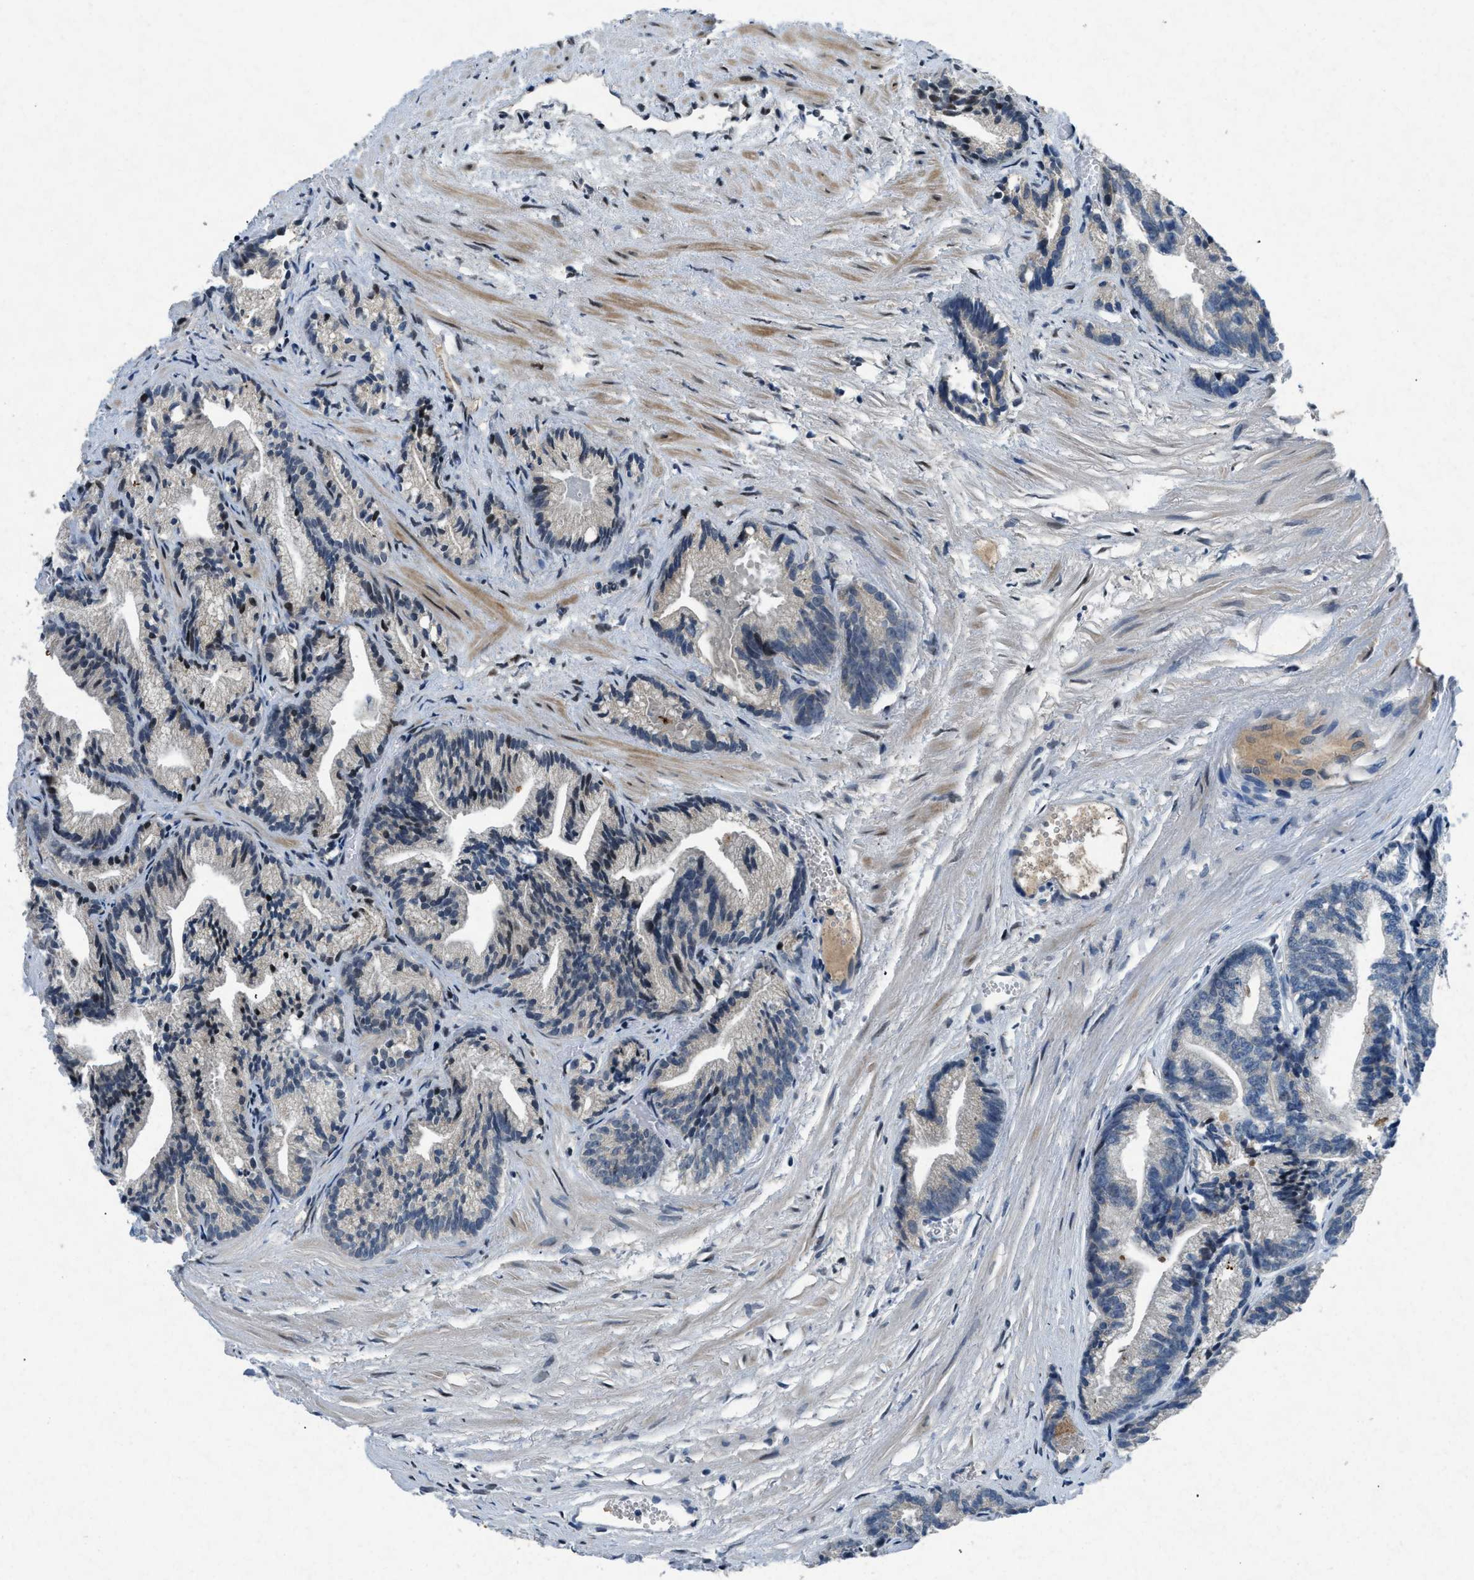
{"staining": {"intensity": "negative", "quantity": "none", "location": "none"}, "tissue": "prostate cancer", "cell_type": "Tumor cells", "image_type": "cancer", "snomed": [{"axis": "morphology", "description": "Adenocarcinoma, Low grade"}, {"axis": "topography", "description": "Prostate"}], "caption": "Adenocarcinoma (low-grade) (prostate) stained for a protein using IHC shows no positivity tumor cells.", "gene": "PHLDA1", "patient": {"sex": "male", "age": 89}}